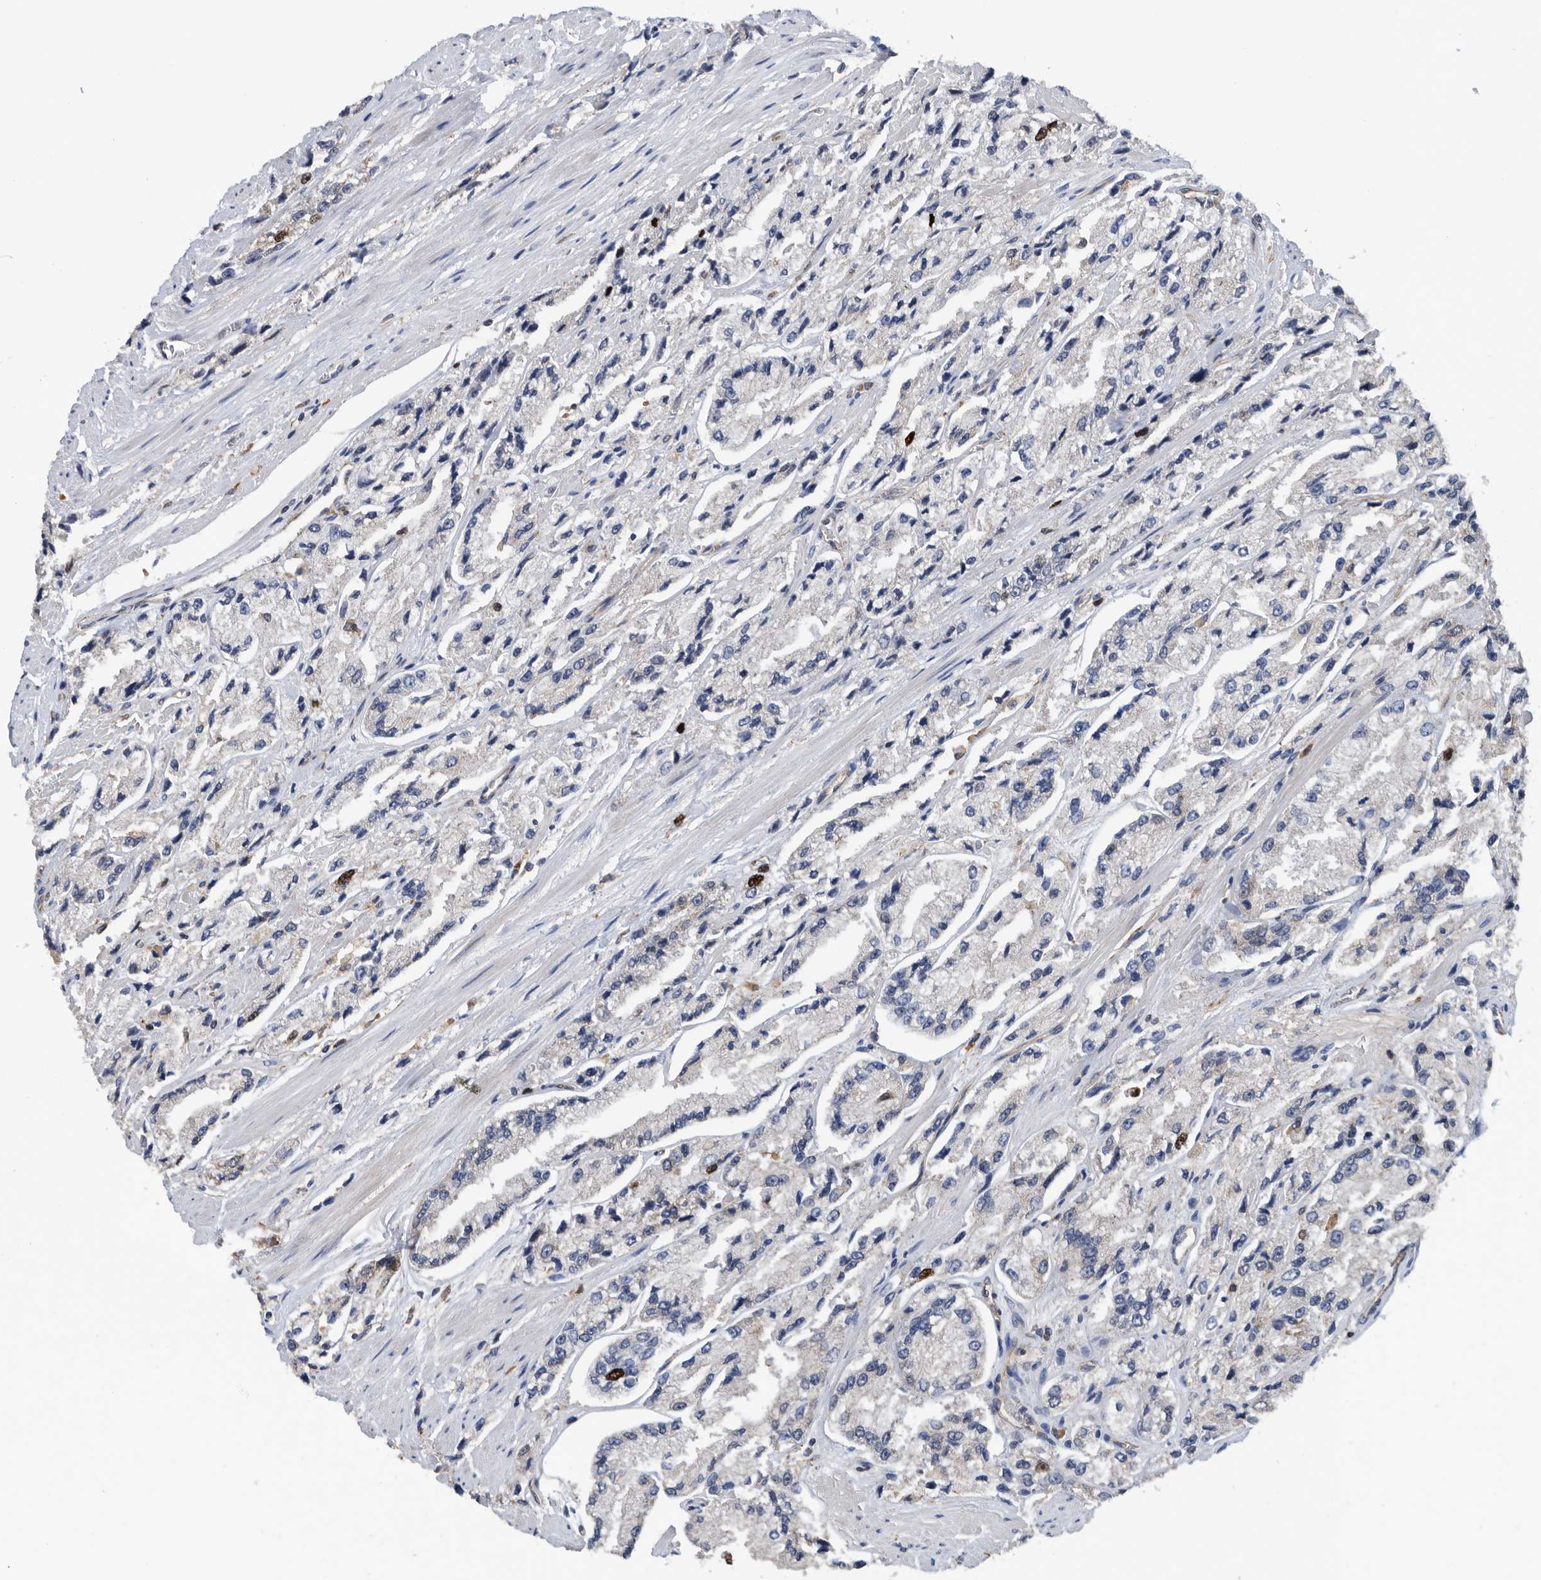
{"staining": {"intensity": "weak", "quantity": "<25%", "location": "cytoplasmic/membranous"}, "tissue": "prostate cancer", "cell_type": "Tumor cells", "image_type": "cancer", "snomed": [{"axis": "morphology", "description": "Adenocarcinoma, High grade"}, {"axis": "topography", "description": "Prostate"}], "caption": "High power microscopy micrograph of an immunohistochemistry photomicrograph of high-grade adenocarcinoma (prostate), revealing no significant staining in tumor cells. (DAB IHC, high magnification).", "gene": "ATAD2", "patient": {"sex": "male", "age": 58}}